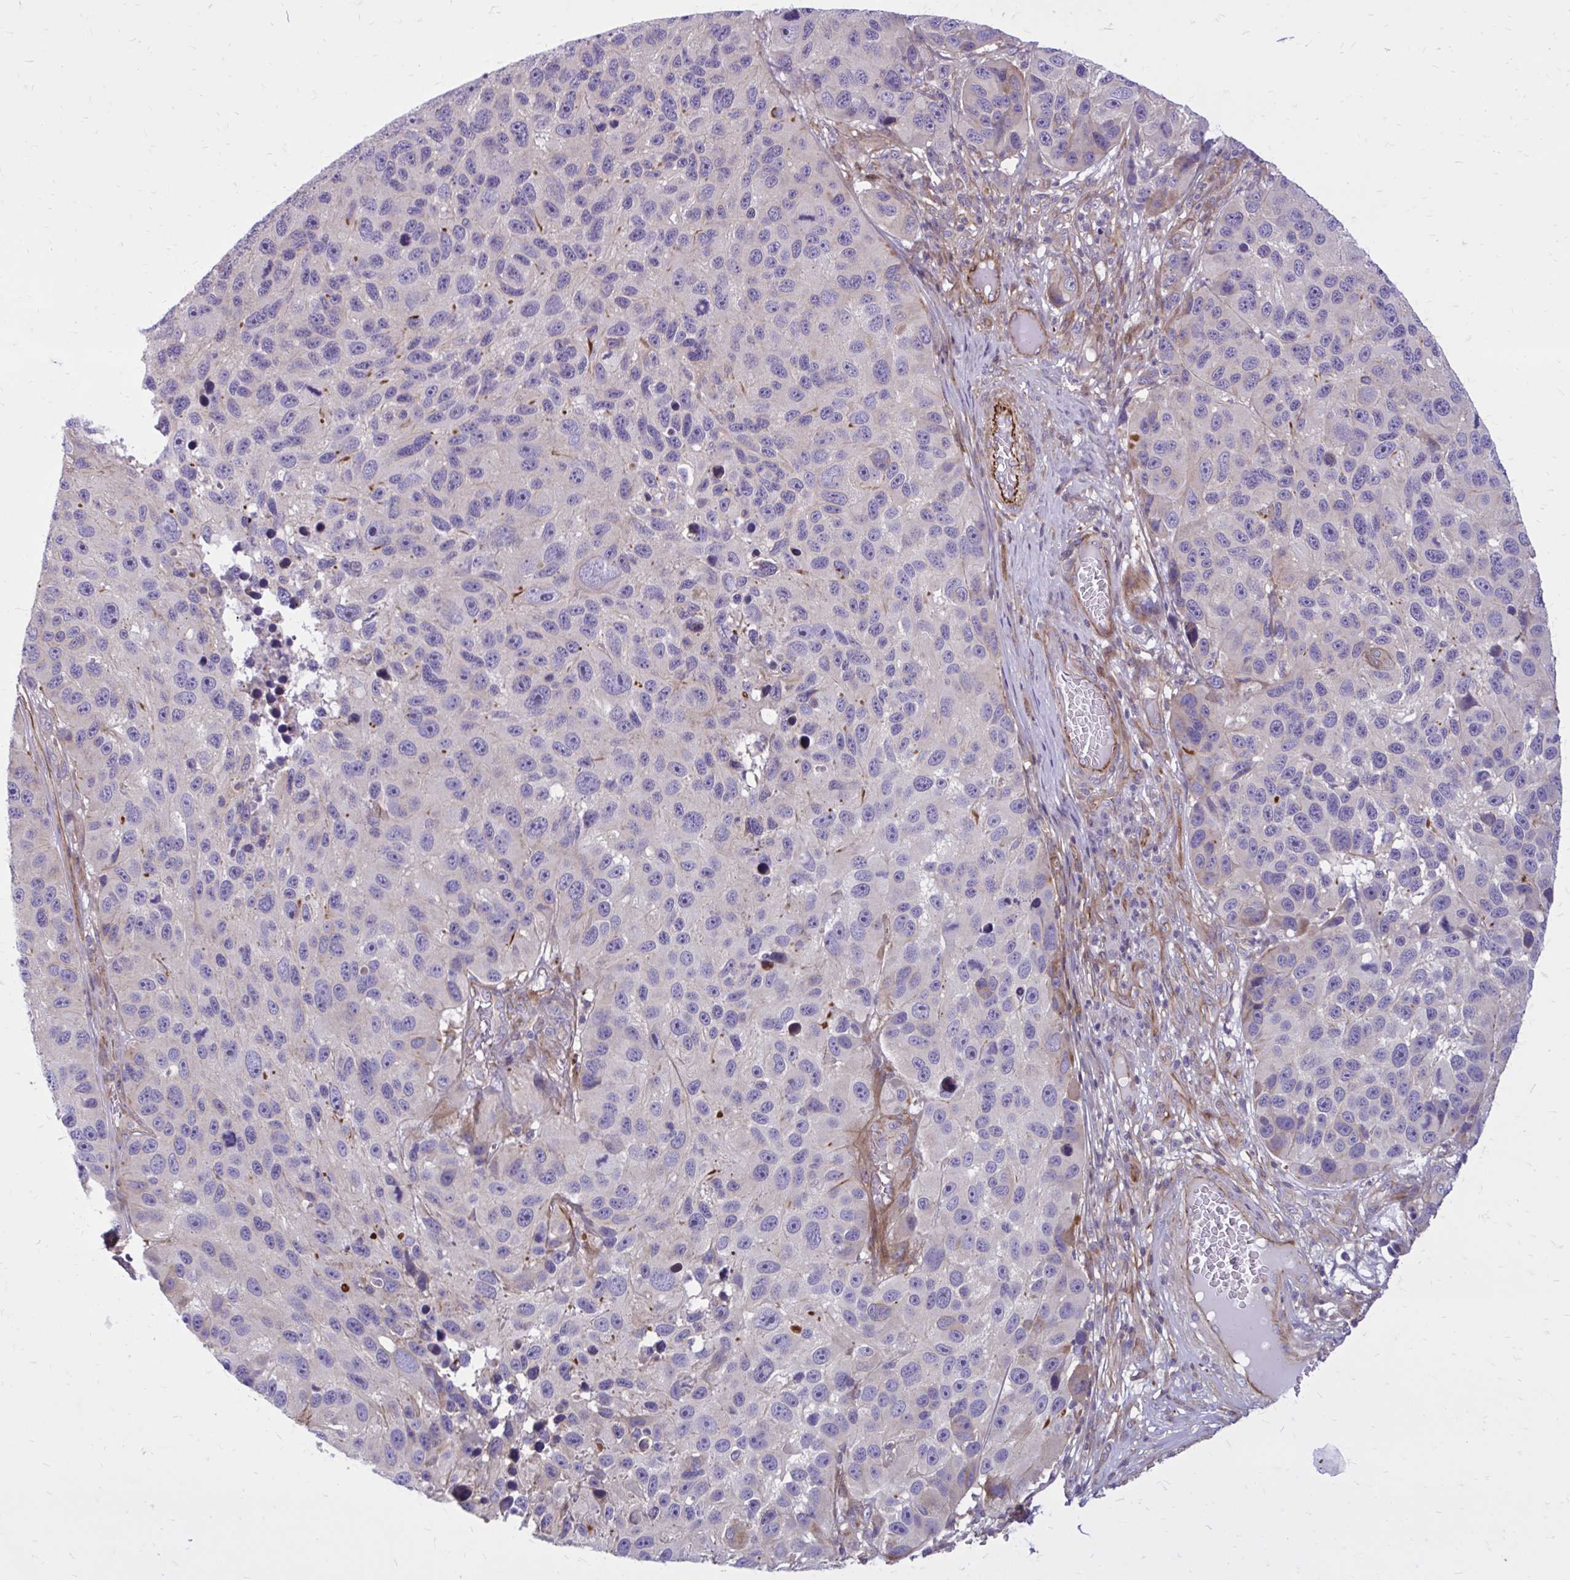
{"staining": {"intensity": "negative", "quantity": "none", "location": "none"}, "tissue": "melanoma", "cell_type": "Tumor cells", "image_type": "cancer", "snomed": [{"axis": "morphology", "description": "Malignant melanoma, NOS"}, {"axis": "topography", "description": "Skin"}], "caption": "Malignant melanoma stained for a protein using IHC exhibits no positivity tumor cells.", "gene": "FAP", "patient": {"sex": "male", "age": 53}}